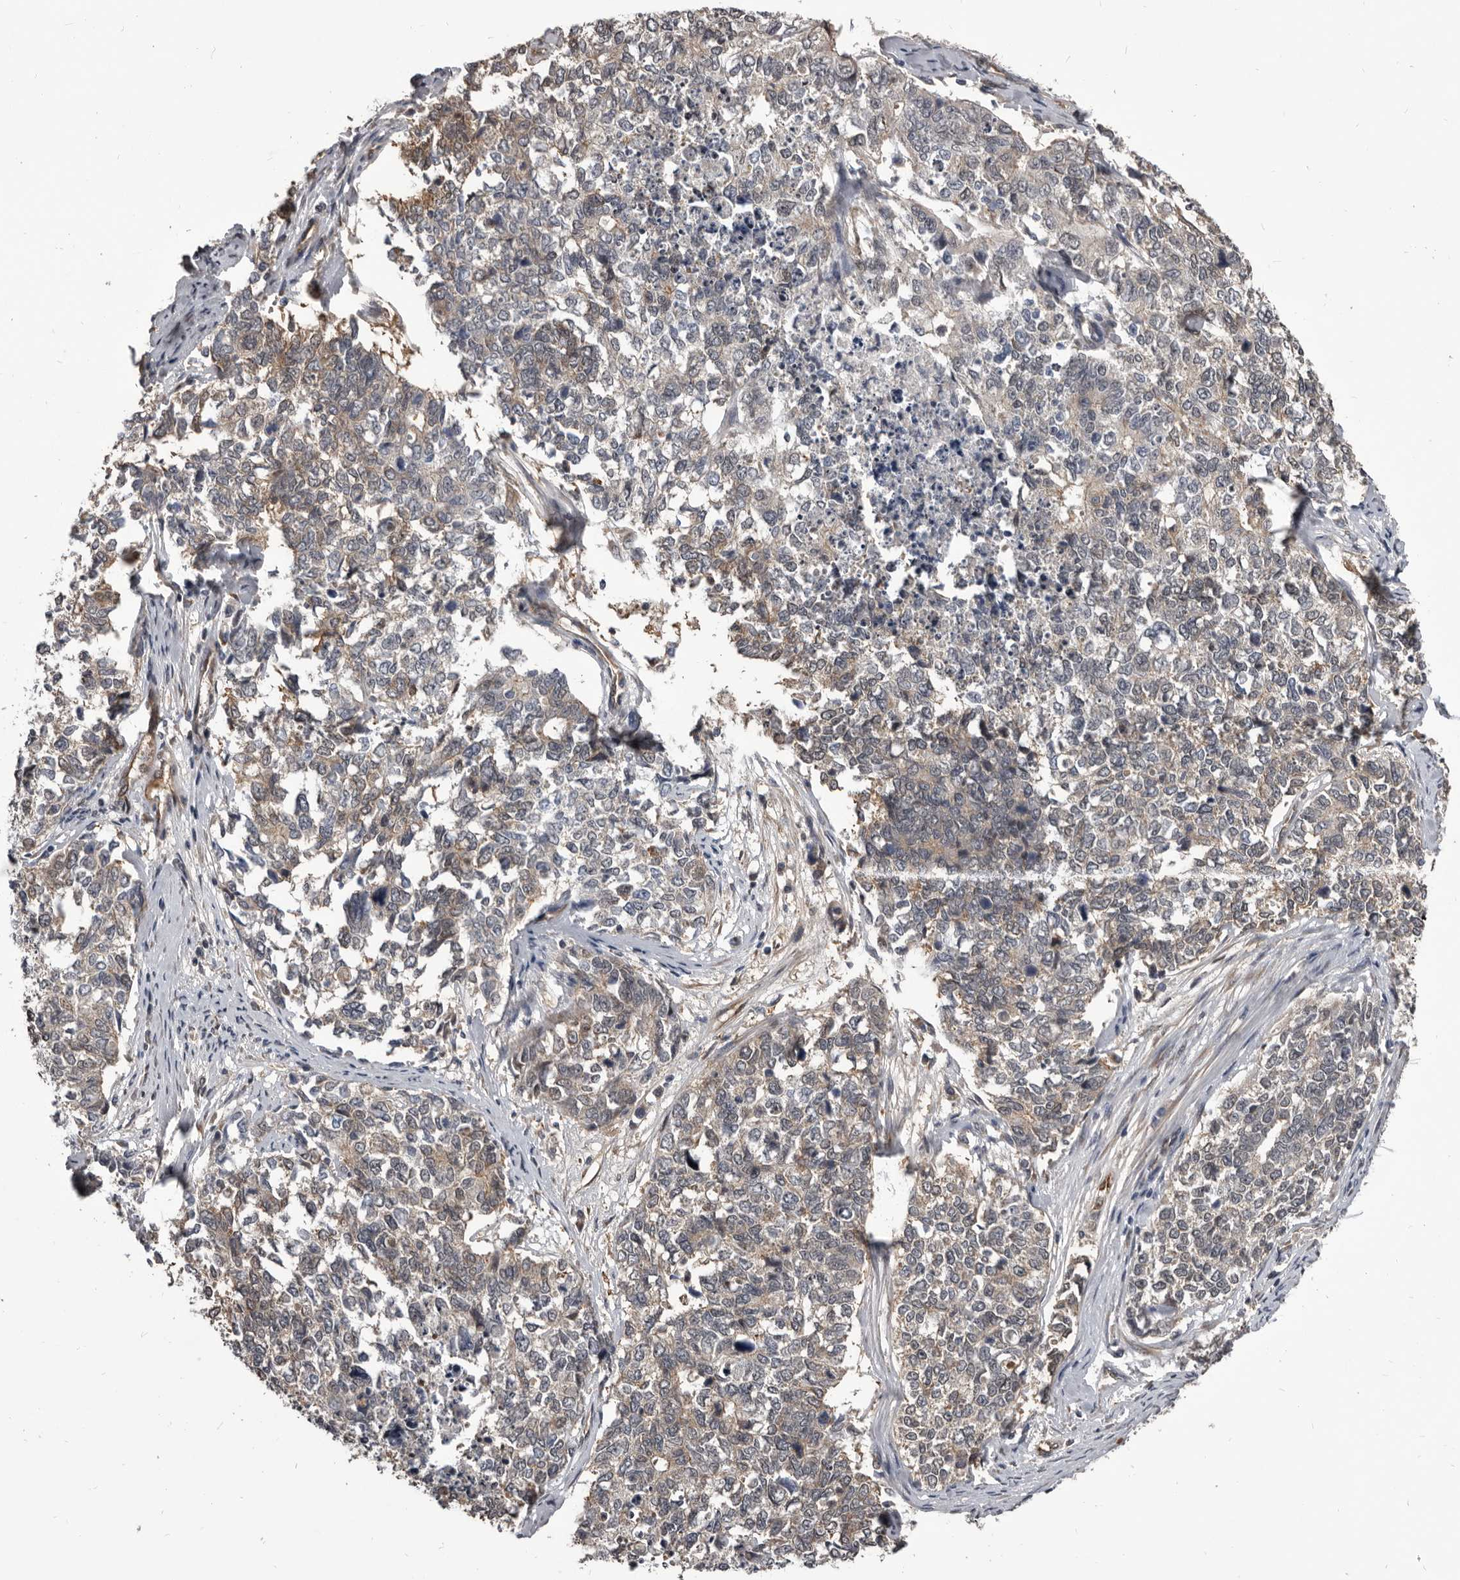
{"staining": {"intensity": "weak", "quantity": "25%-75%", "location": "cytoplasmic/membranous"}, "tissue": "cervical cancer", "cell_type": "Tumor cells", "image_type": "cancer", "snomed": [{"axis": "morphology", "description": "Squamous cell carcinoma, NOS"}, {"axis": "topography", "description": "Cervix"}], "caption": "Immunohistochemistry (IHC) histopathology image of human cervical cancer stained for a protein (brown), which displays low levels of weak cytoplasmic/membranous positivity in about 25%-75% of tumor cells.", "gene": "ADAMTS20", "patient": {"sex": "female", "age": 63}}